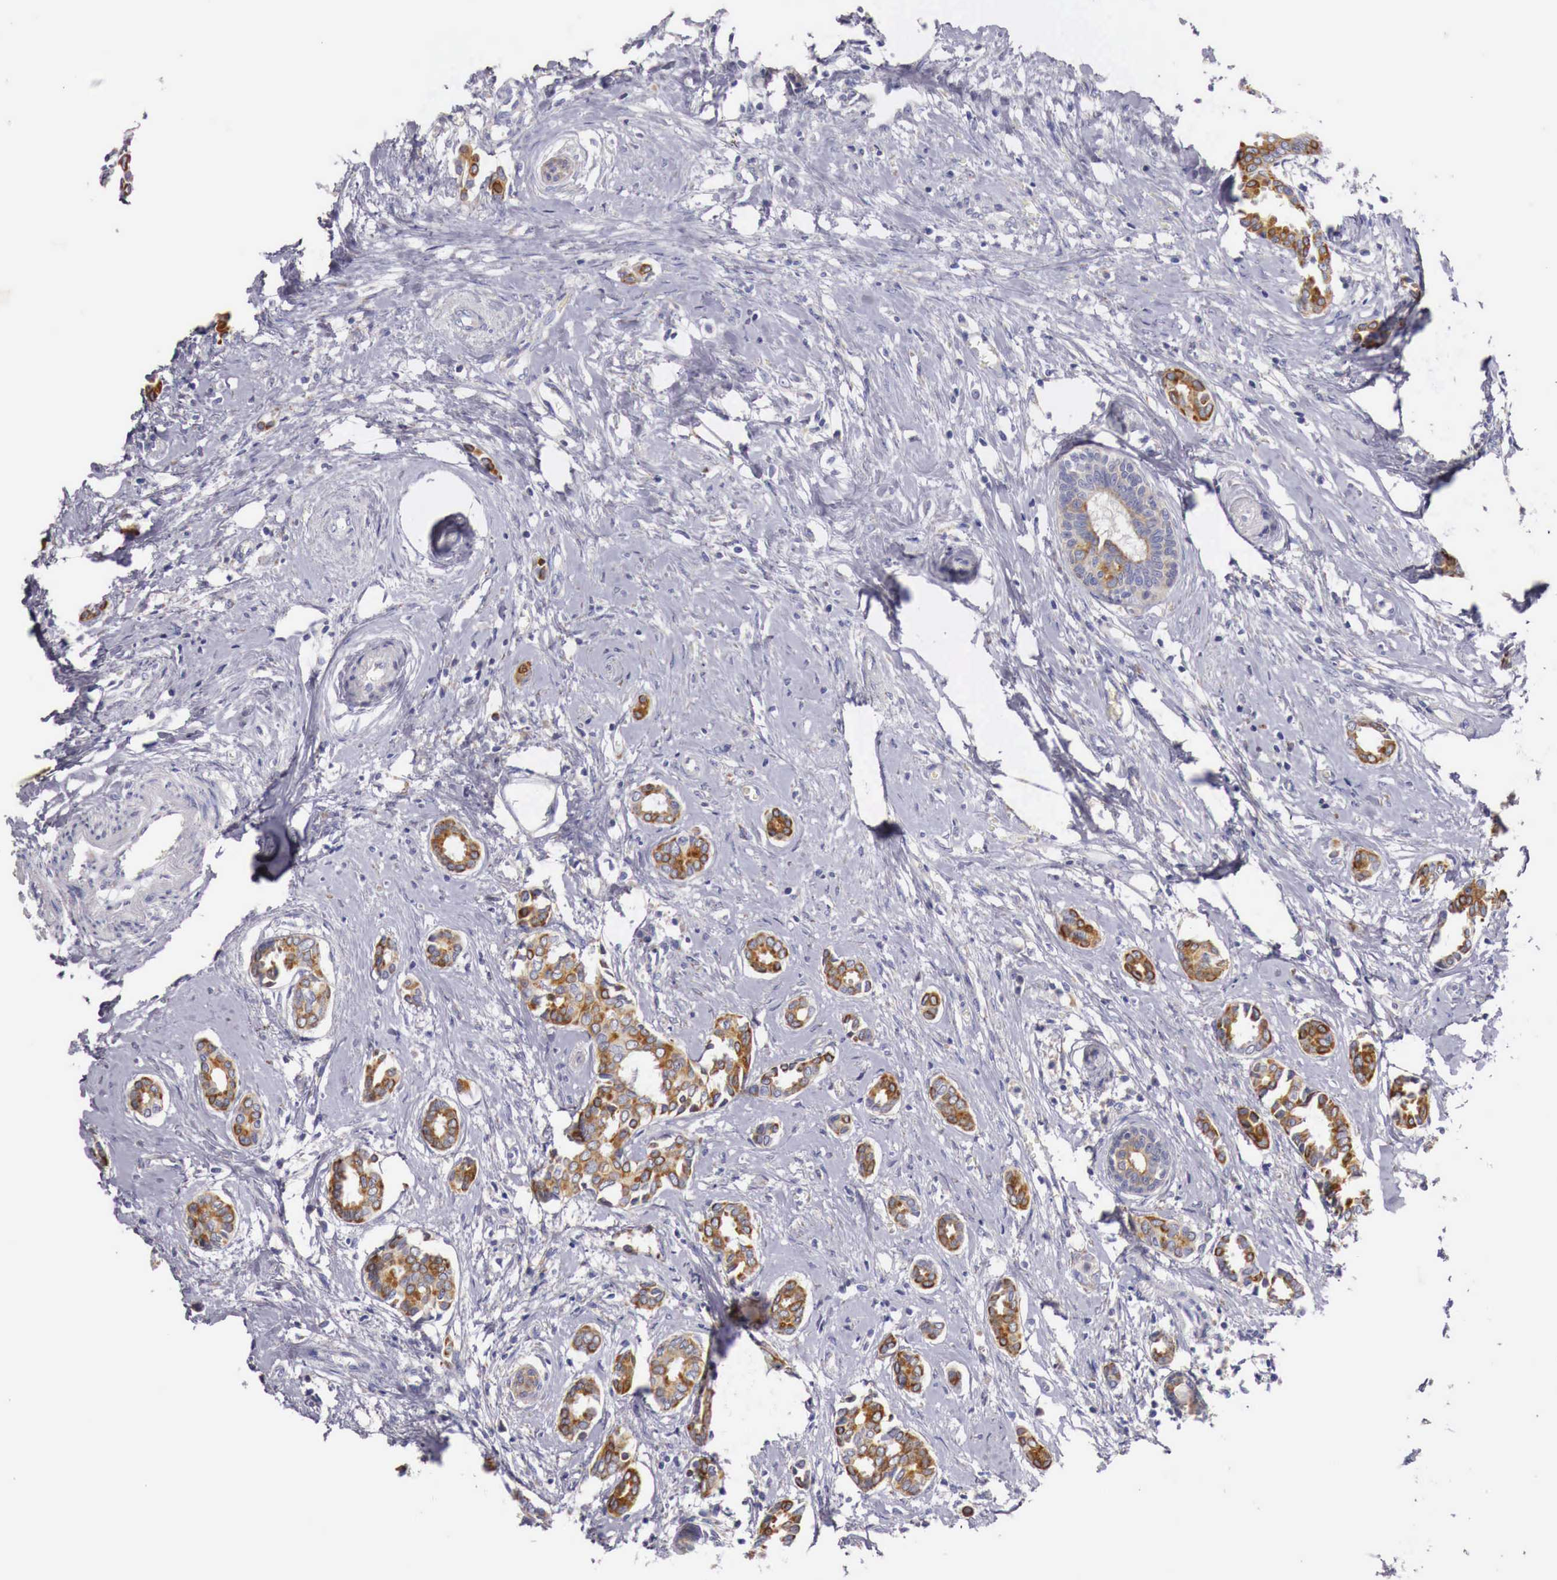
{"staining": {"intensity": "moderate", "quantity": "25%-75%", "location": "cytoplasmic/membranous"}, "tissue": "breast cancer", "cell_type": "Tumor cells", "image_type": "cancer", "snomed": [{"axis": "morphology", "description": "Duct carcinoma"}, {"axis": "topography", "description": "Breast"}], "caption": "This image shows breast intraductal carcinoma stained with immunohistochemistry to label a protein in brown. The cytoplasmic/membranous of tumor cells show moderate positivity for the protein. Nuclei are counter-stained blue.", "gene": "NREP", "patient": {"sex": "female", "age": 50}}